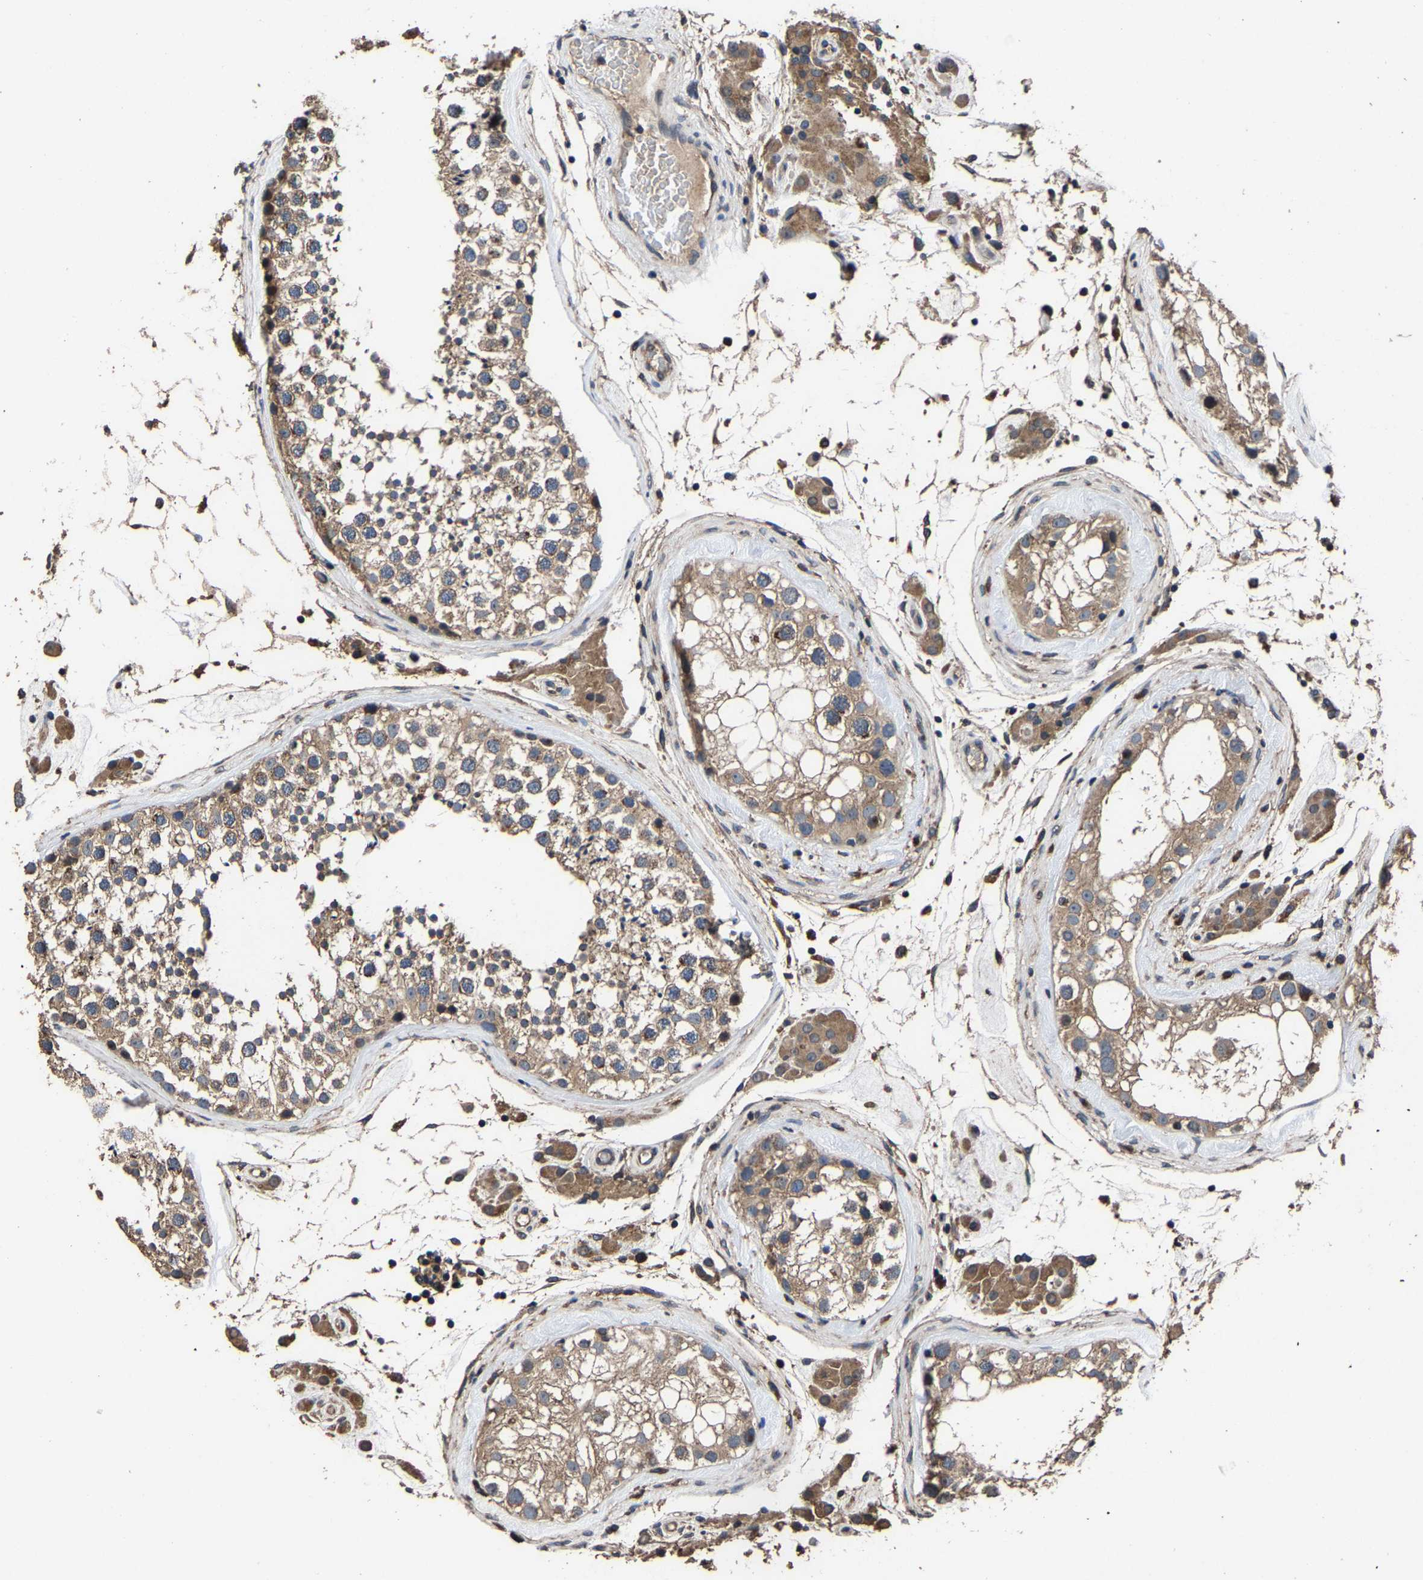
{"staining": {"intensity": "moderate", "quantity": ">75%", "location": "cytoplasmic/membranous"}, "tissue": "testis", "cell_type": "Cells in seminiferous ducts", "image_type": "normal", "snomed": [{"axis": "morphology", "description": "Normal tissue, NOS"}, {"axis": "topography", "description": "Testis"}], "caption": "Immunohistochemical staining of benign testis reveals >75% levels of moderate cytoplasmic/membranous protein staining in about >75% of cells in seminiferous ducts.", "gene": "EBAG9", "patient": {"sex": "male", "age": 46}}